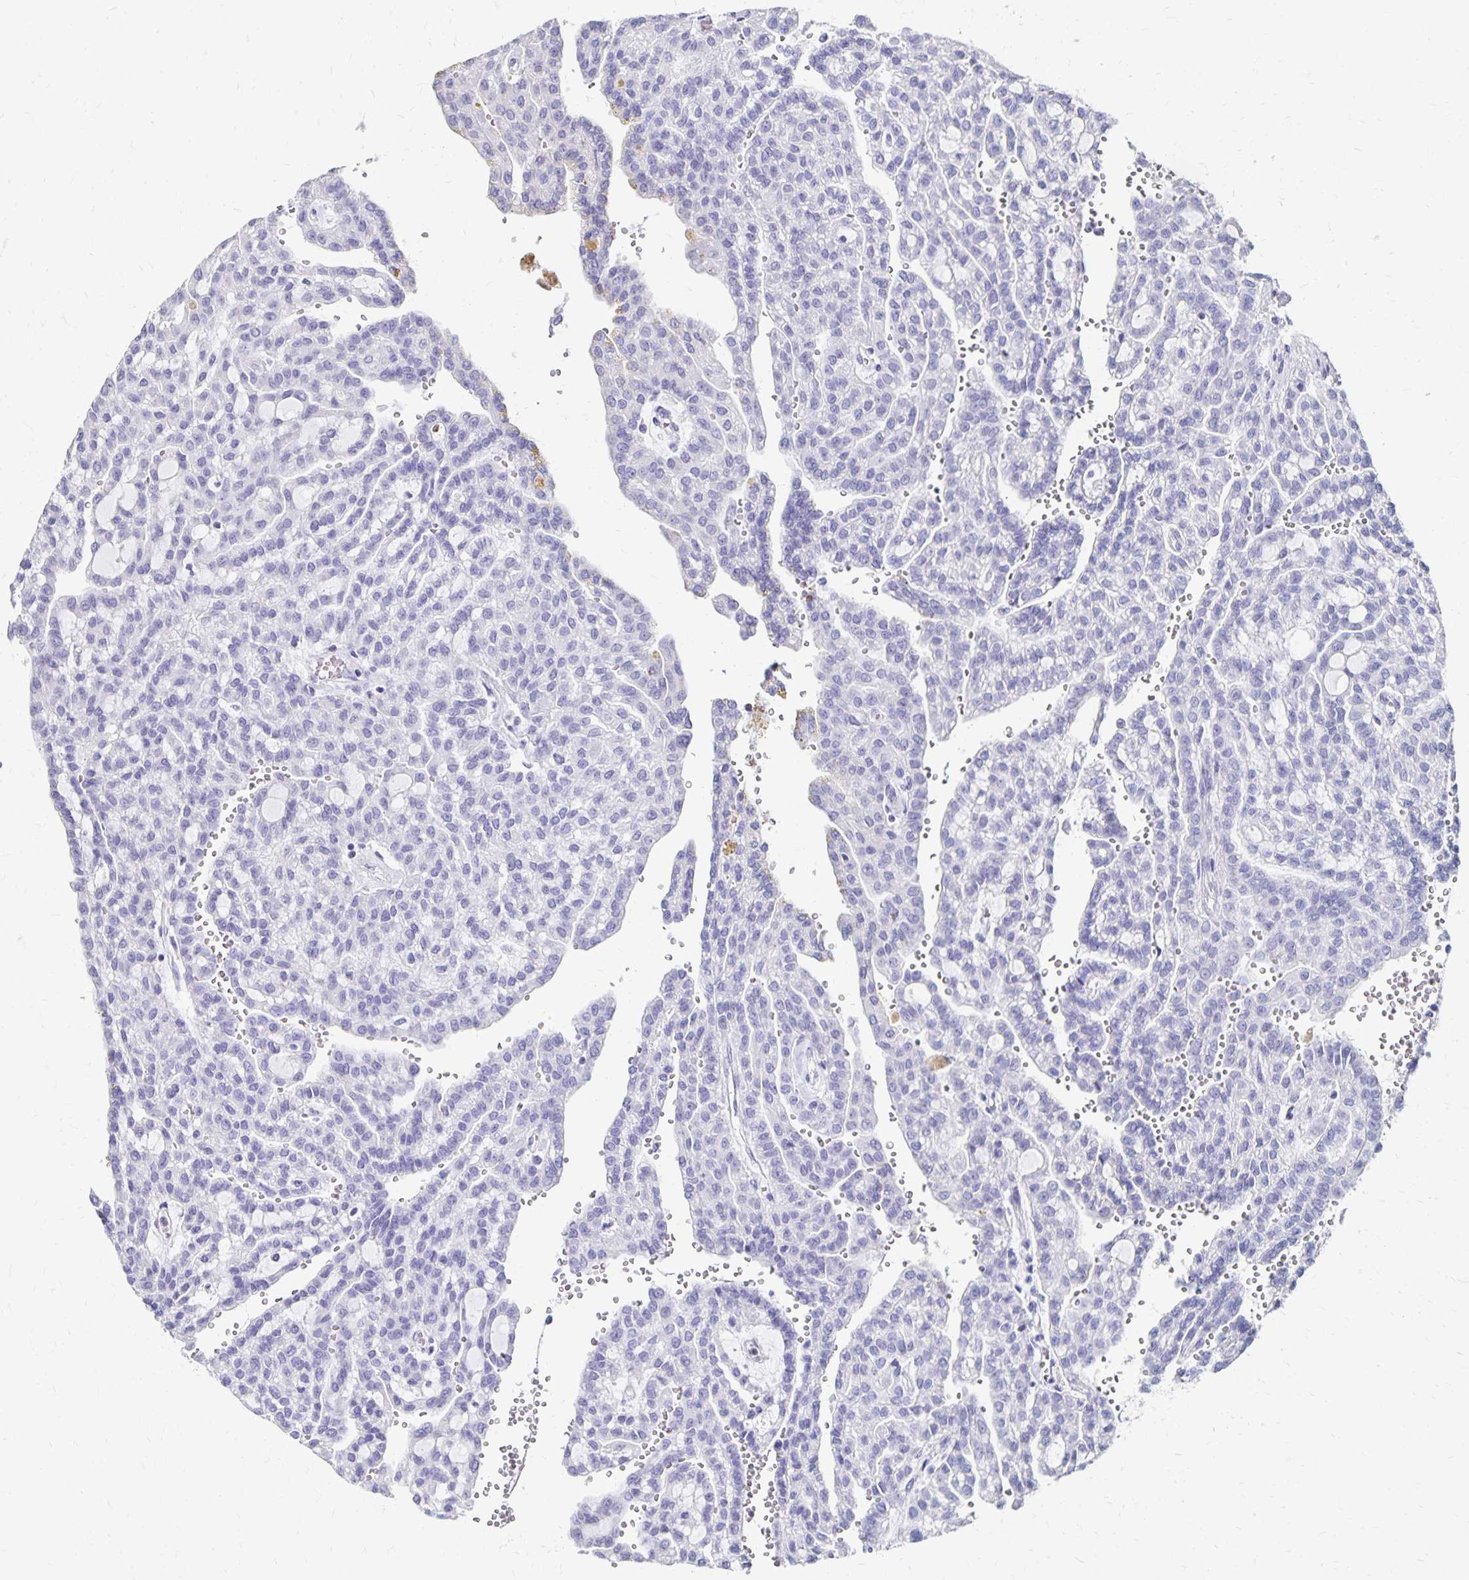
{"staining": {"intensity": "negative", "quantity": "none", "location": "none"}, "tissue": "renal cancer", "cell_type": "Tumor cells", "image_type": "cancer", "snomed": [{"axis": "morphology", "description": "Adenocarcinoma, NOS"}, {"axis": "topography", "description": "Kidney"}], "caption": "The image displays no significant expression in tumor cells of renal cancer (adenocarcinoma).", "gene": "DYNLT4", "patient": {"sex": "male", "age": 63}}